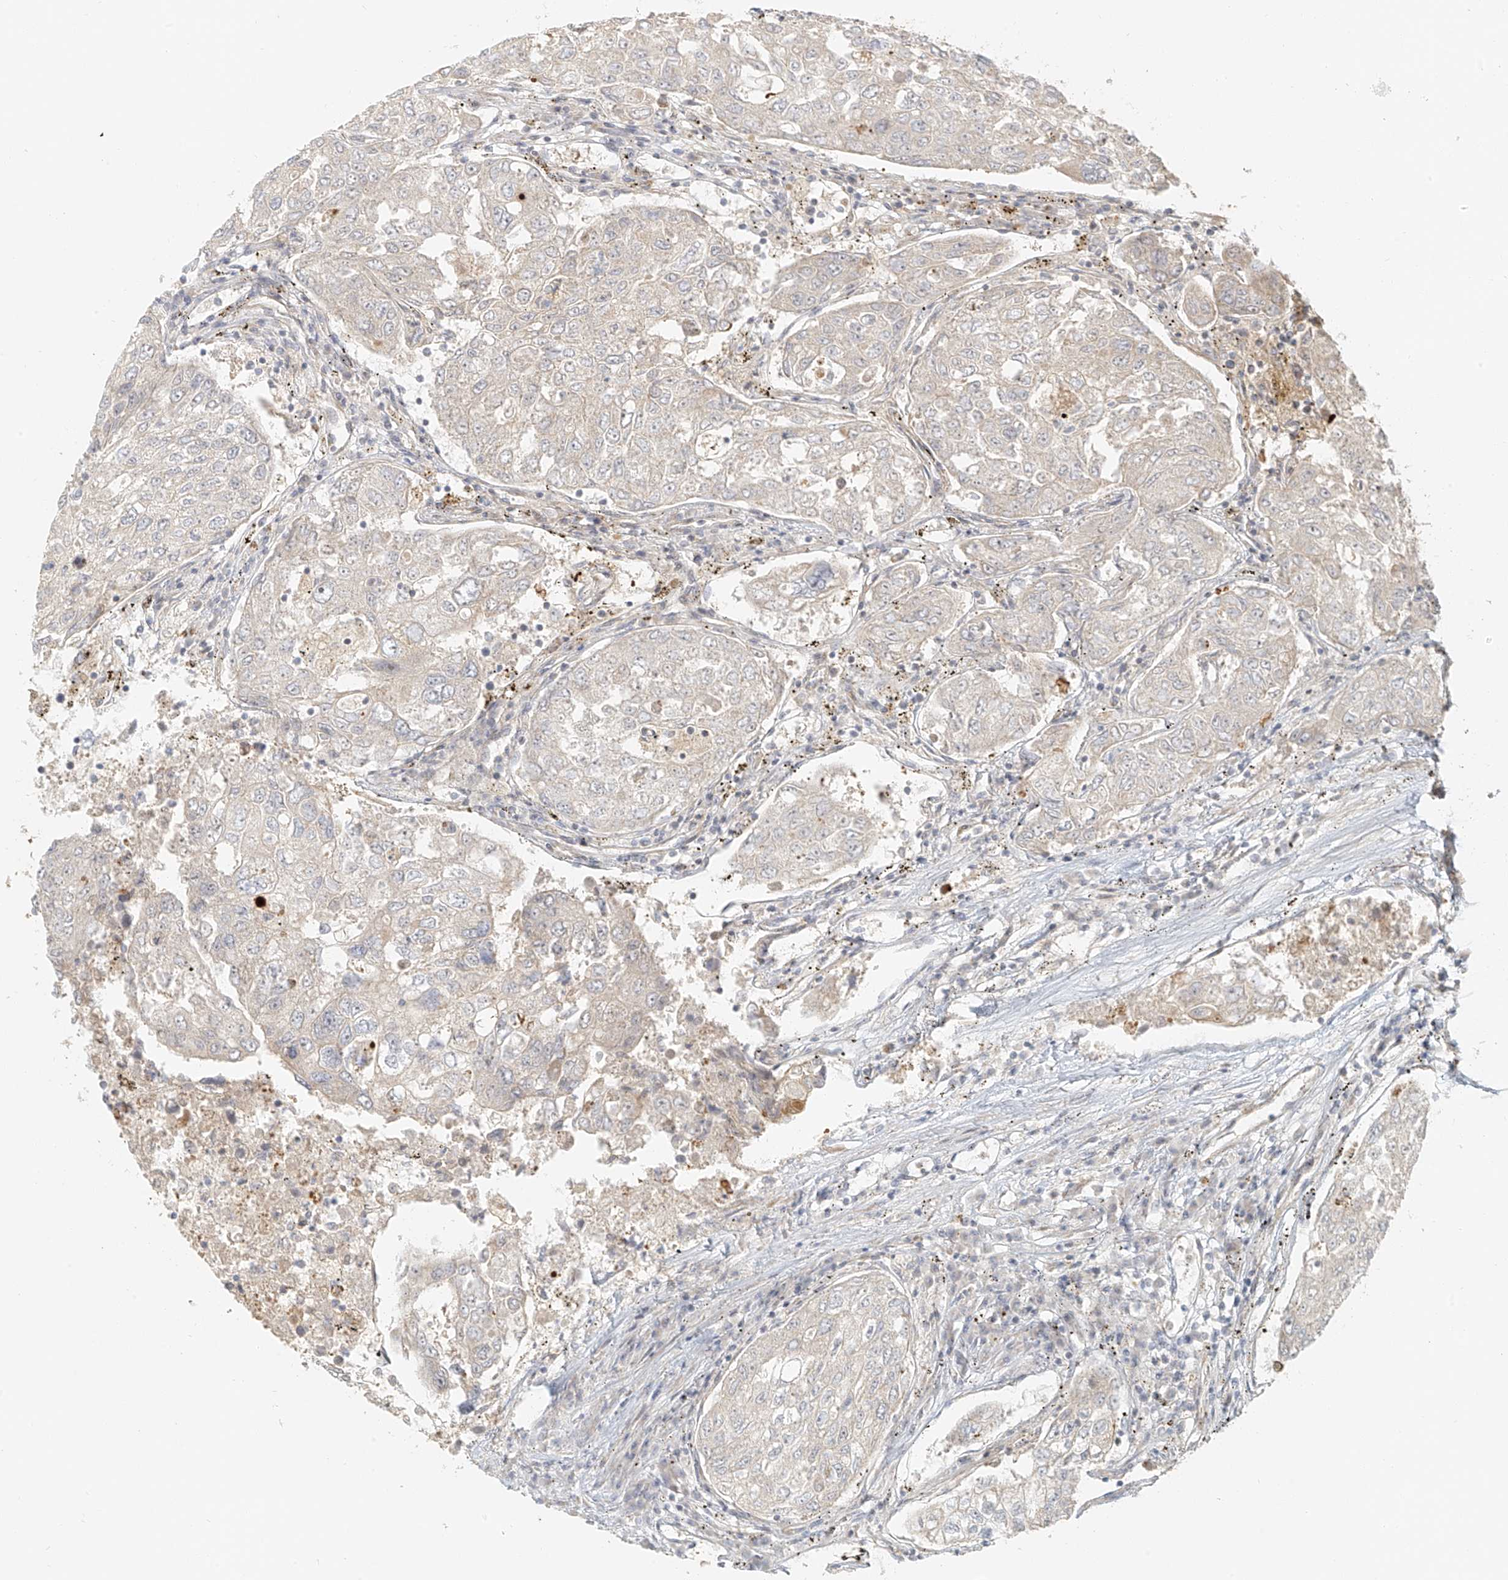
{"staining": {"intensity": "negative", "quantity": "none", "location": "none"}, "tissue": "urothelial cancer", "cell_type": "Tumor cells", "image_type": "cancer", "snomed": [{"axis": "morphology", "description": "Urothelial carcinoma, High grade"}, {"axis": "topography", "description": "Lymph node"}, {"axis": "topography", "description": "Urinary bladder"}], "caption": "Human high-grade urothelial carcinoma stained for a protein using immunohistochemistry demonstrates no expression in tumor cells.", "gene": "MIPEP", "patient": {"sex": "male", "age": 51}}